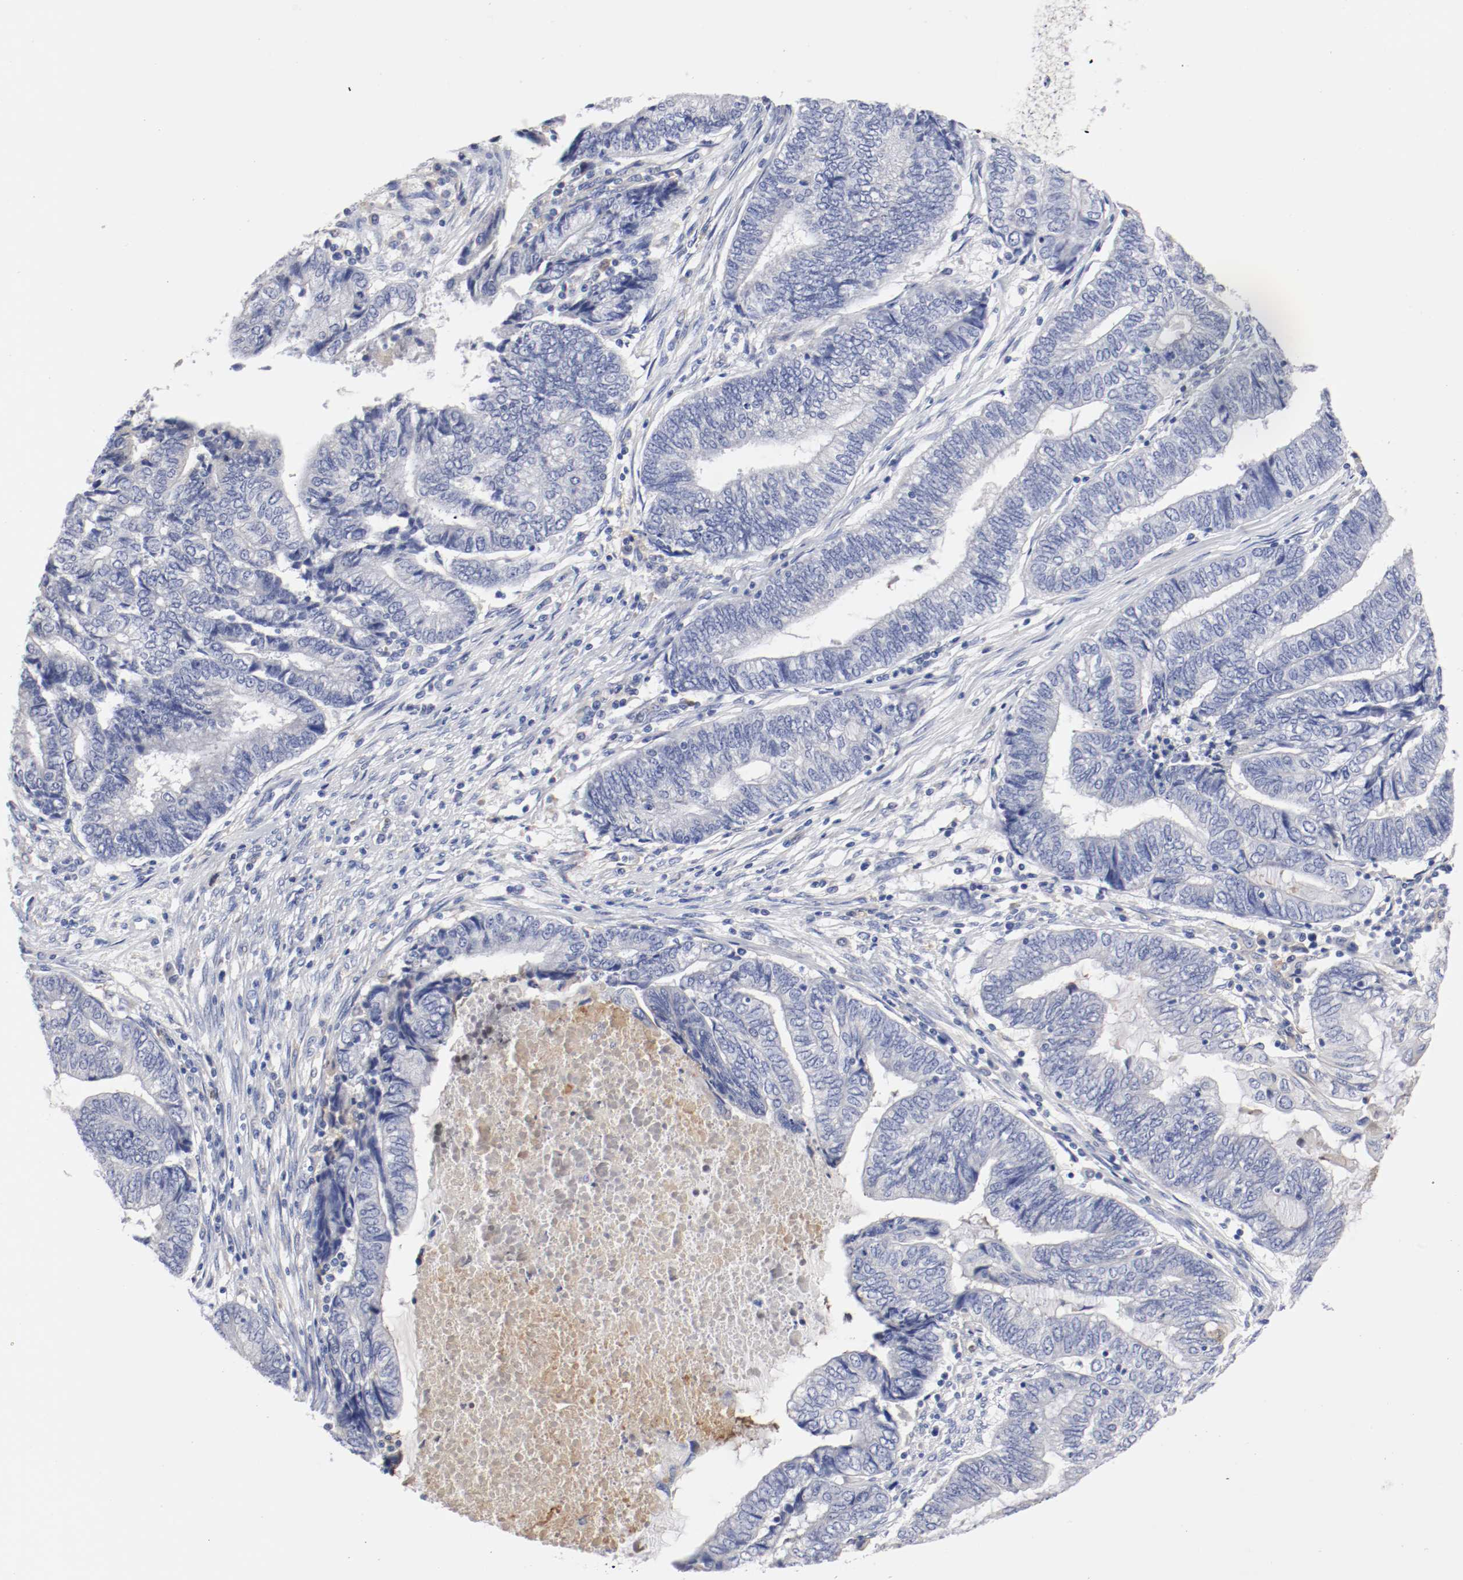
{"staining": {"intensity": "negative", "quantity": "none", "location": "none"}, "tissue": "endometrial cancer", "cell_type": "Tumor cells", "image_type": "cancer", "snomed": [{"axis": "morphology", "description": "Adenocarcinoma, NOS"}, {"axis": "topography", "description": "Uterus"}, {"axis": "topography", "description": "Endometrium"}], "caption": "Photomicrograph shows no protein positivity in tumor cells of adenocarcinoma (endometrial) tissue.", "gene": "FGFBP1", "patient": {"sex": "female", "age": 70}}